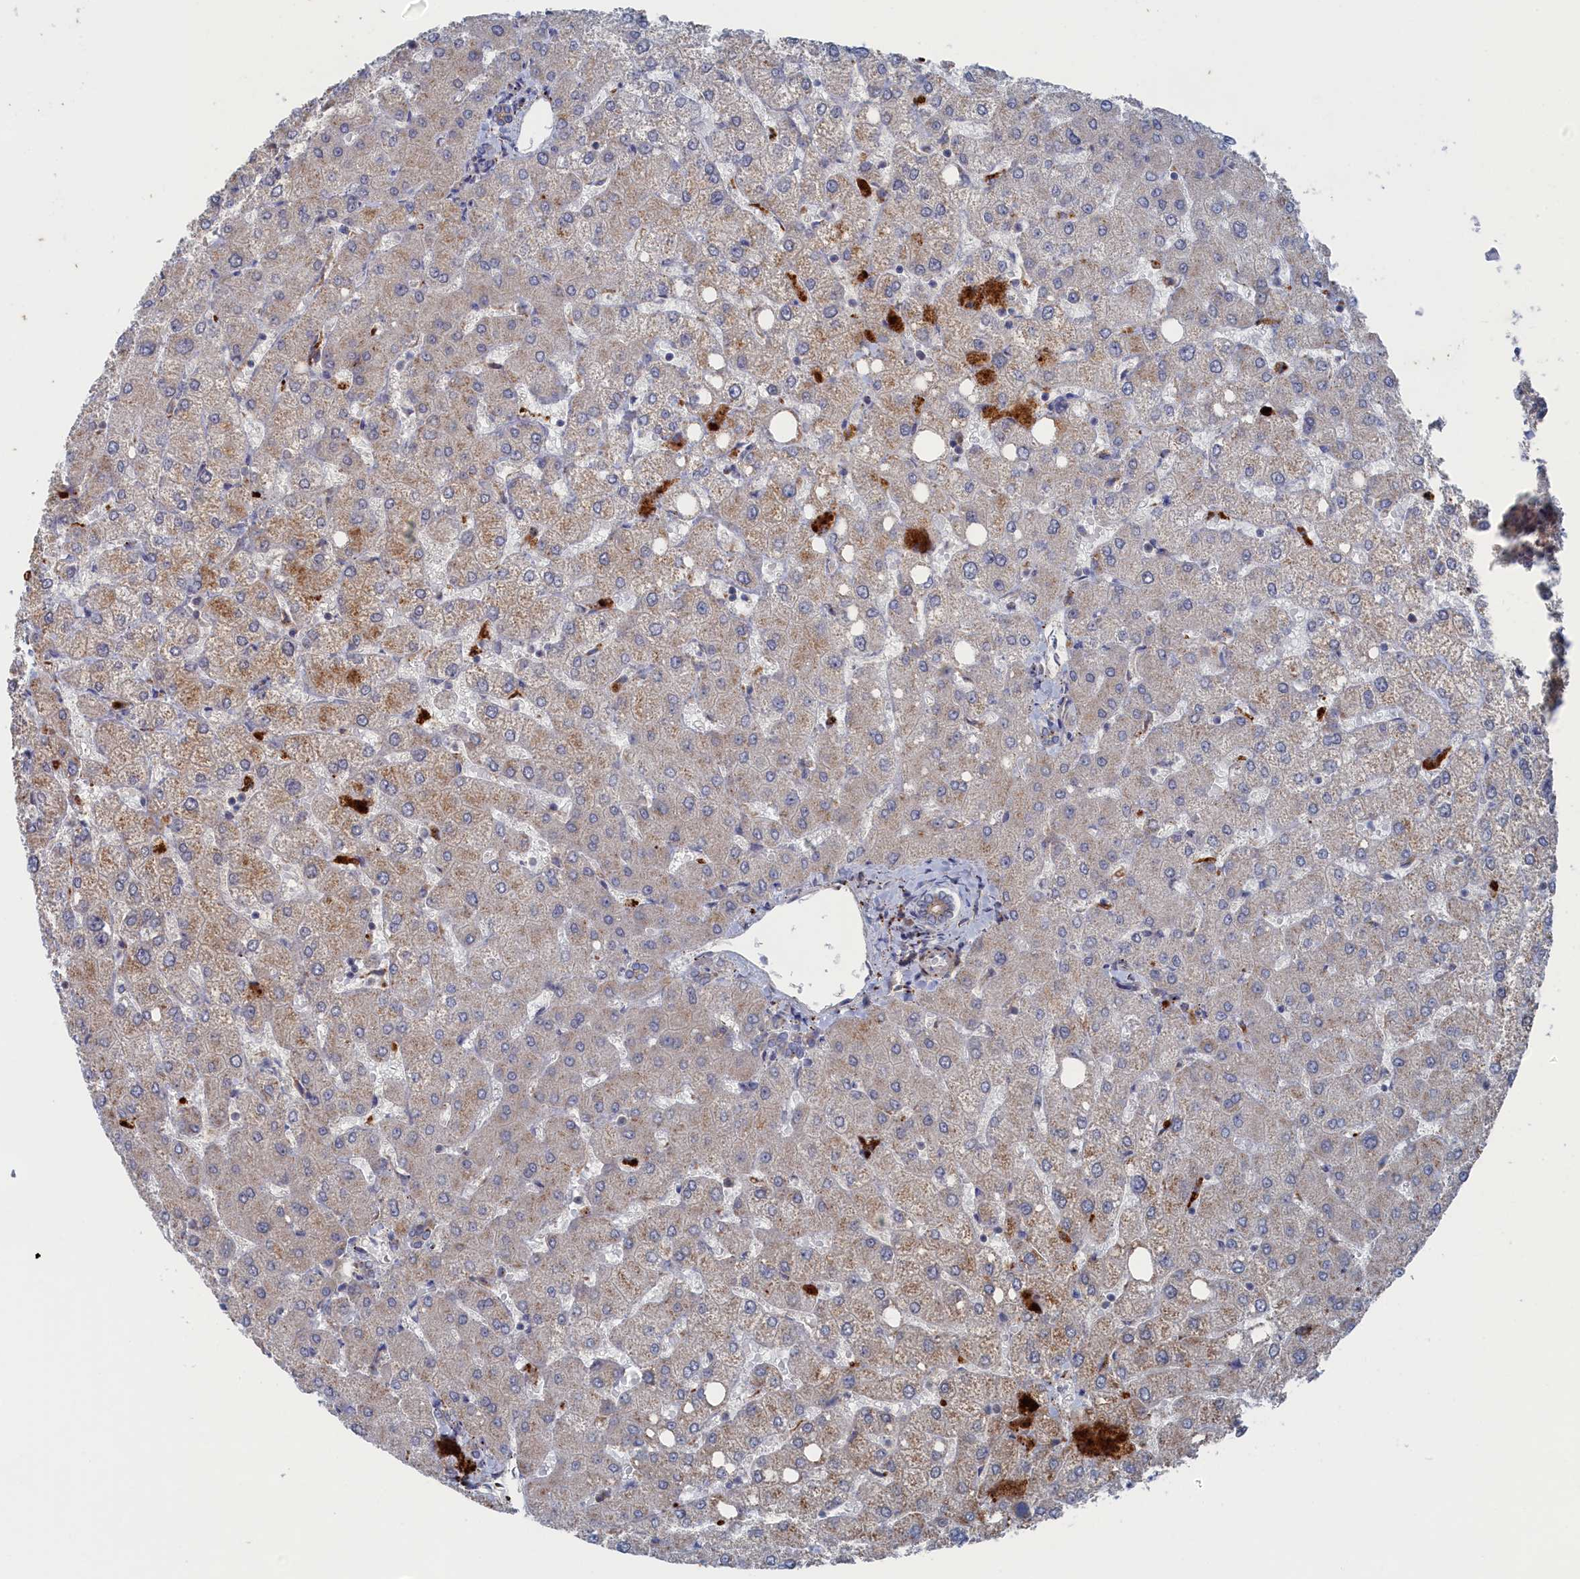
{"staining": {"intensity": "weak", "quantity": ">75%", "location": "cytoplasmic/membranous"}, "tissue": "liver", "cell_type": "Cholangiocytes", "image_type": "normal", "snomed": [{"axis": "morphology", "description": "Normal tissue, NOS"}, {"axis": "topography", "description": "Liver"}], "caption": "Approximately >75% of cholangiocytes in normal liver show weak cytoplasmic/membranous protein expression as visualized by brown immunohistochemical staining.", "gene": "FILIP1L", "patient": {"sex": "female", "age": 54}}